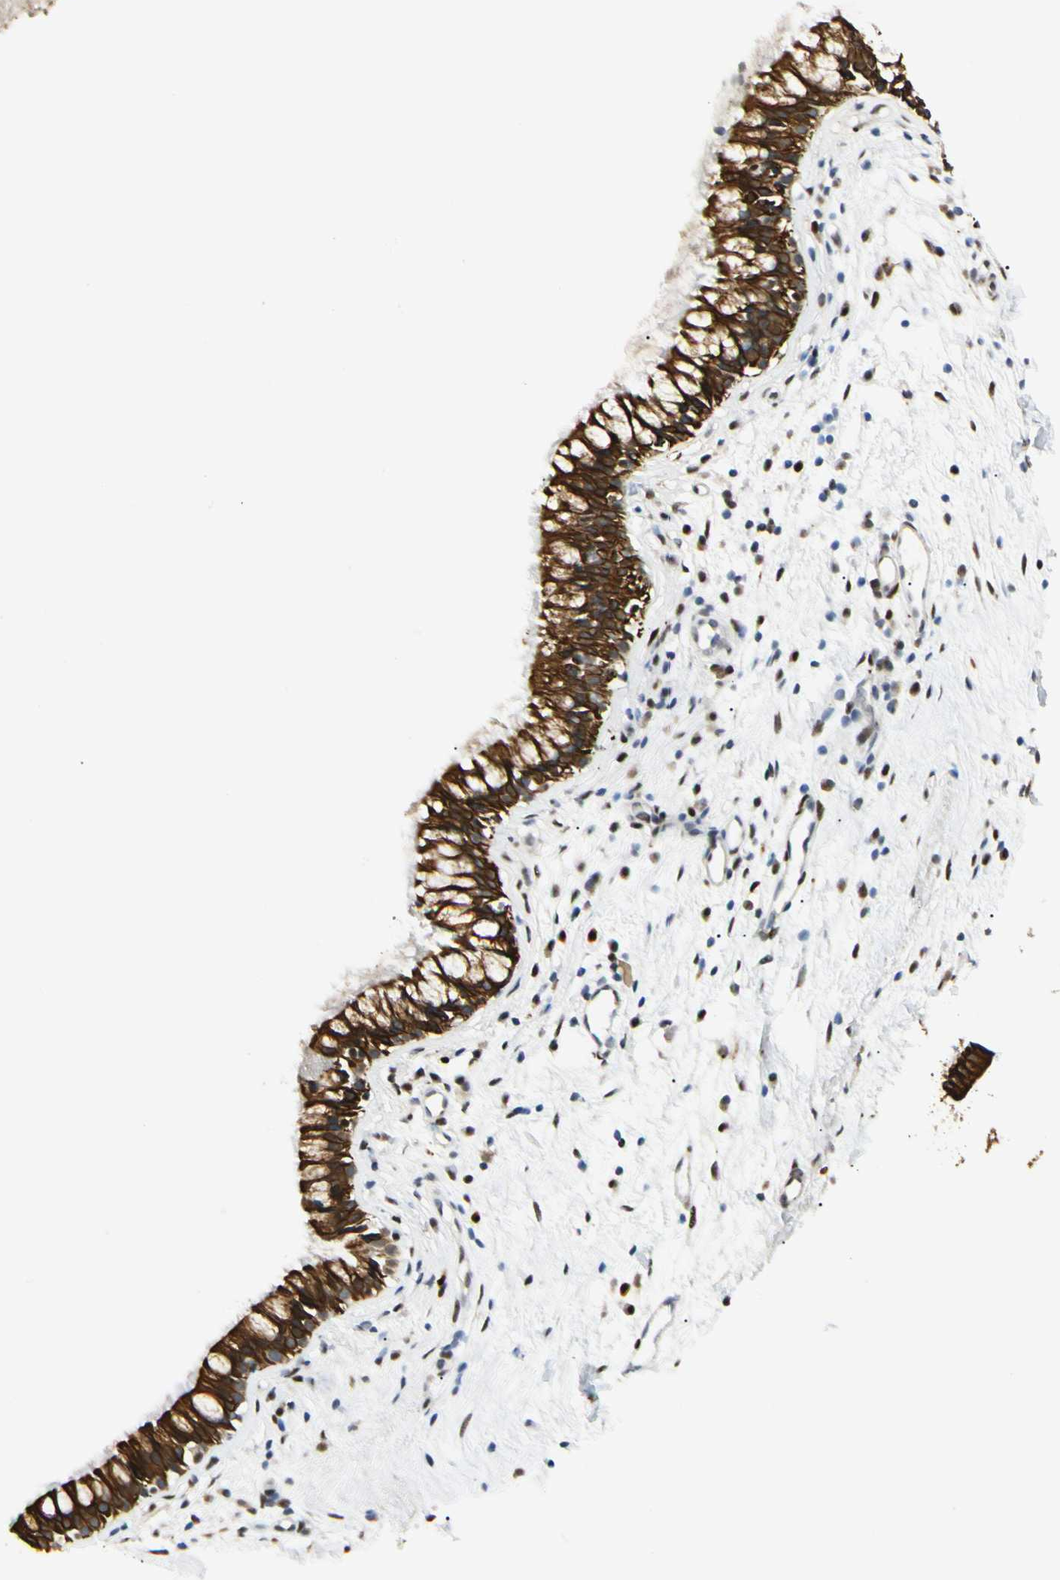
{"staining": {"intensity": "strong", "quantity": ">75%", "location": "cytoplasmic/membranous"}, "tissue": "nasopharynx", "cell_type": "Respiratory epithelial cells", "image_type": "normal", "snomed": [{"axis": "morphology", "description": "Normal tissue, NOS"}, {"axis": "topography", "description": "Nasopharynx"}], "caption": "IHC image of unremarkable nasopharynx: human nasopharynx stained using immunohistochemistry (IHC) reveals high levels of strong protein expression localized specifically in the cytoplasmic/membranous of respiratory epithelial cells, appearing as a cytoplasmic/membranous brown color.", "gene": "ATXN1", "patient": {"sex": "male", "age": 21}}